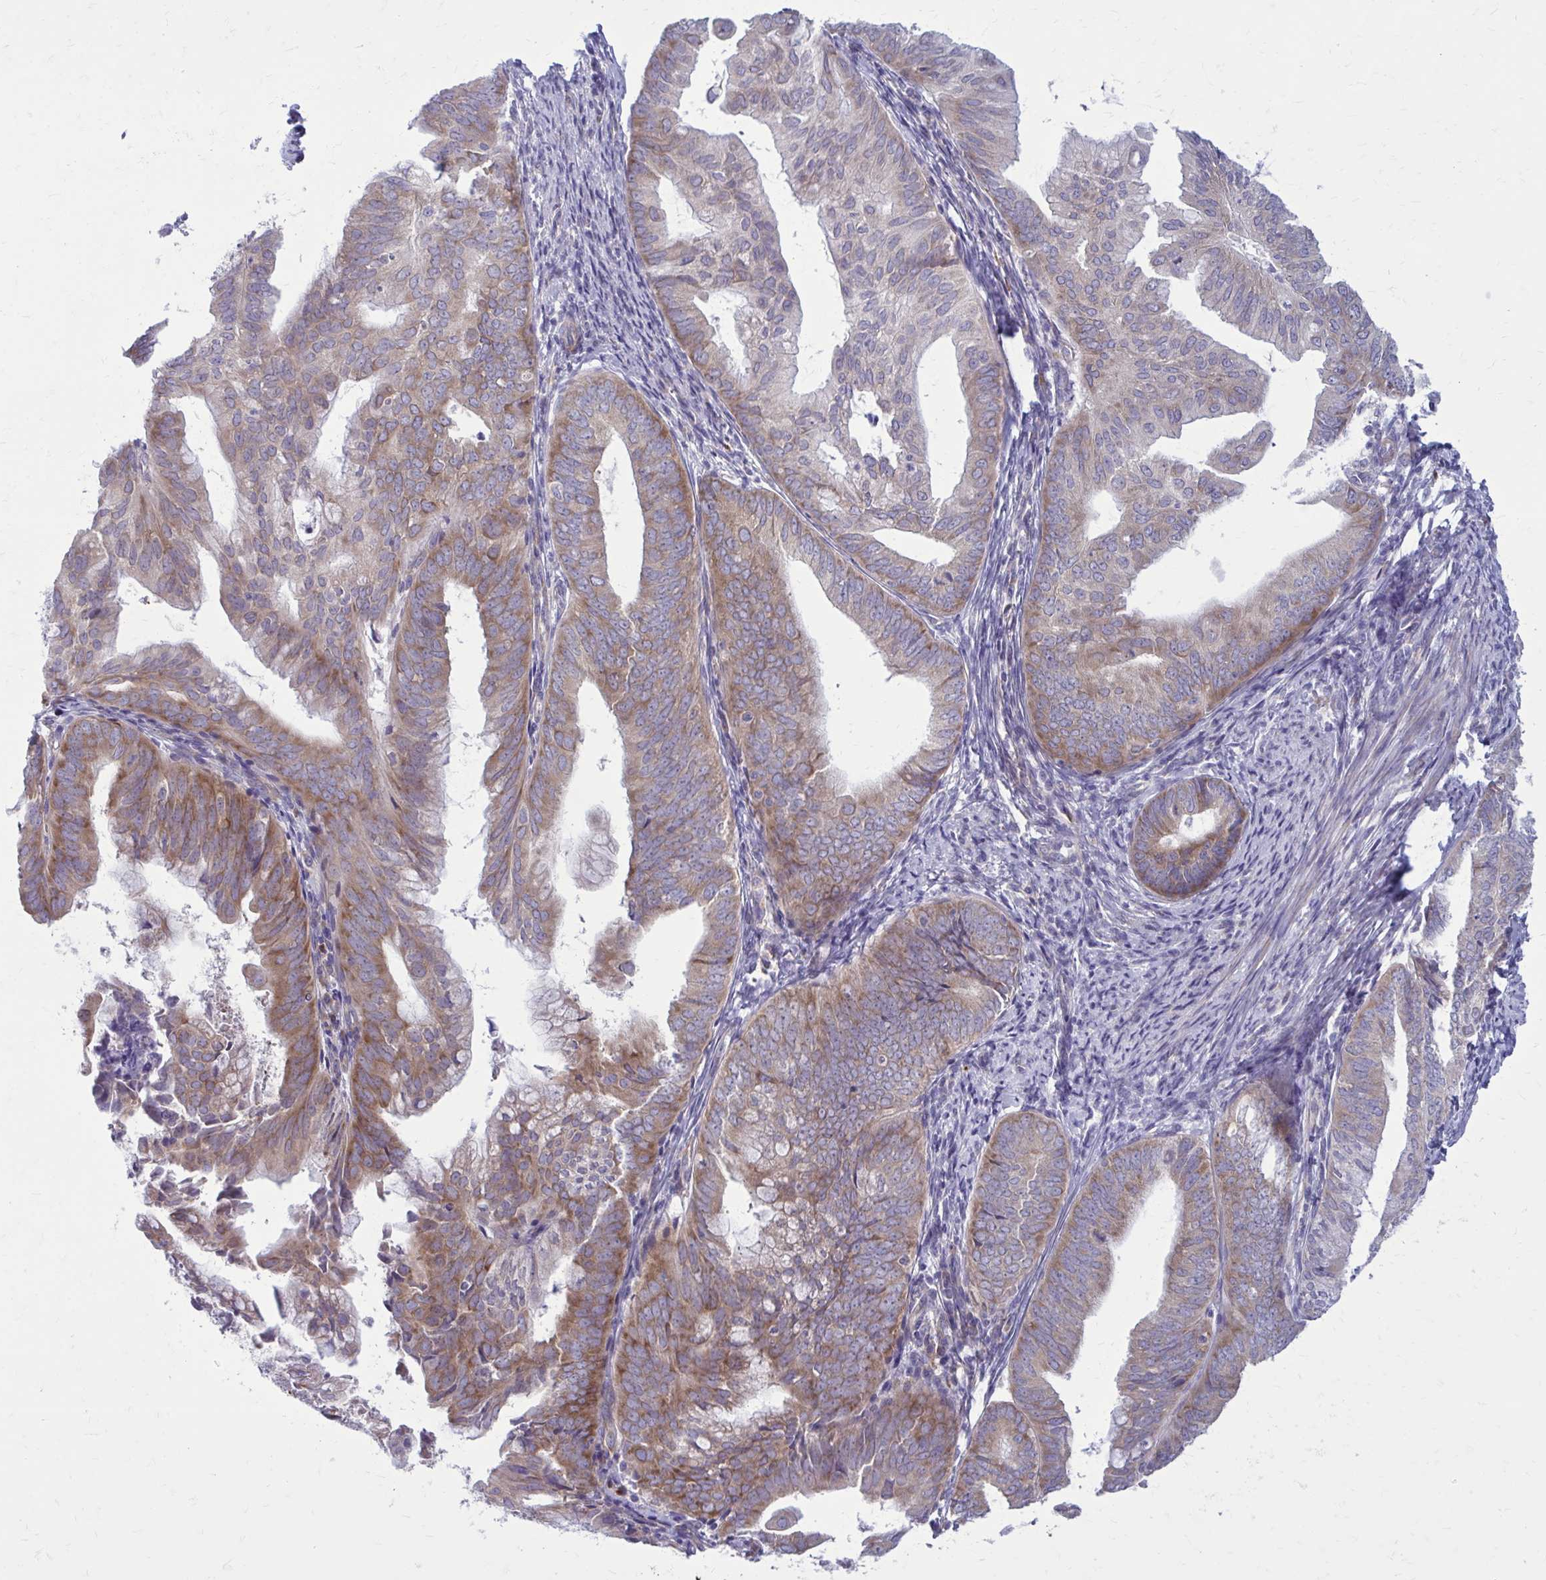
{"staining": {"intensity": "moderate", "quantity": "25%-75%", "location": "cytoplasmic/membranous"}, "tissue": "endometrial cancer", "cell_type": "Tumor cells", "image_type": "cancer", "snomed": [{"axis": "morphology", "description": "Adenocarcinoma, NOS"}, {"axis": "topography", "description": "Endometrium"}], "caption": "Protein analysis of endometrial cancer (adenocarcinoma) tissue displays moderate cytoplasmic/membranous positivity in approximately 25%-75% of tumor cells.", "gene": "GIGYF2", "patient": {"sex": "female", "age": 75}}